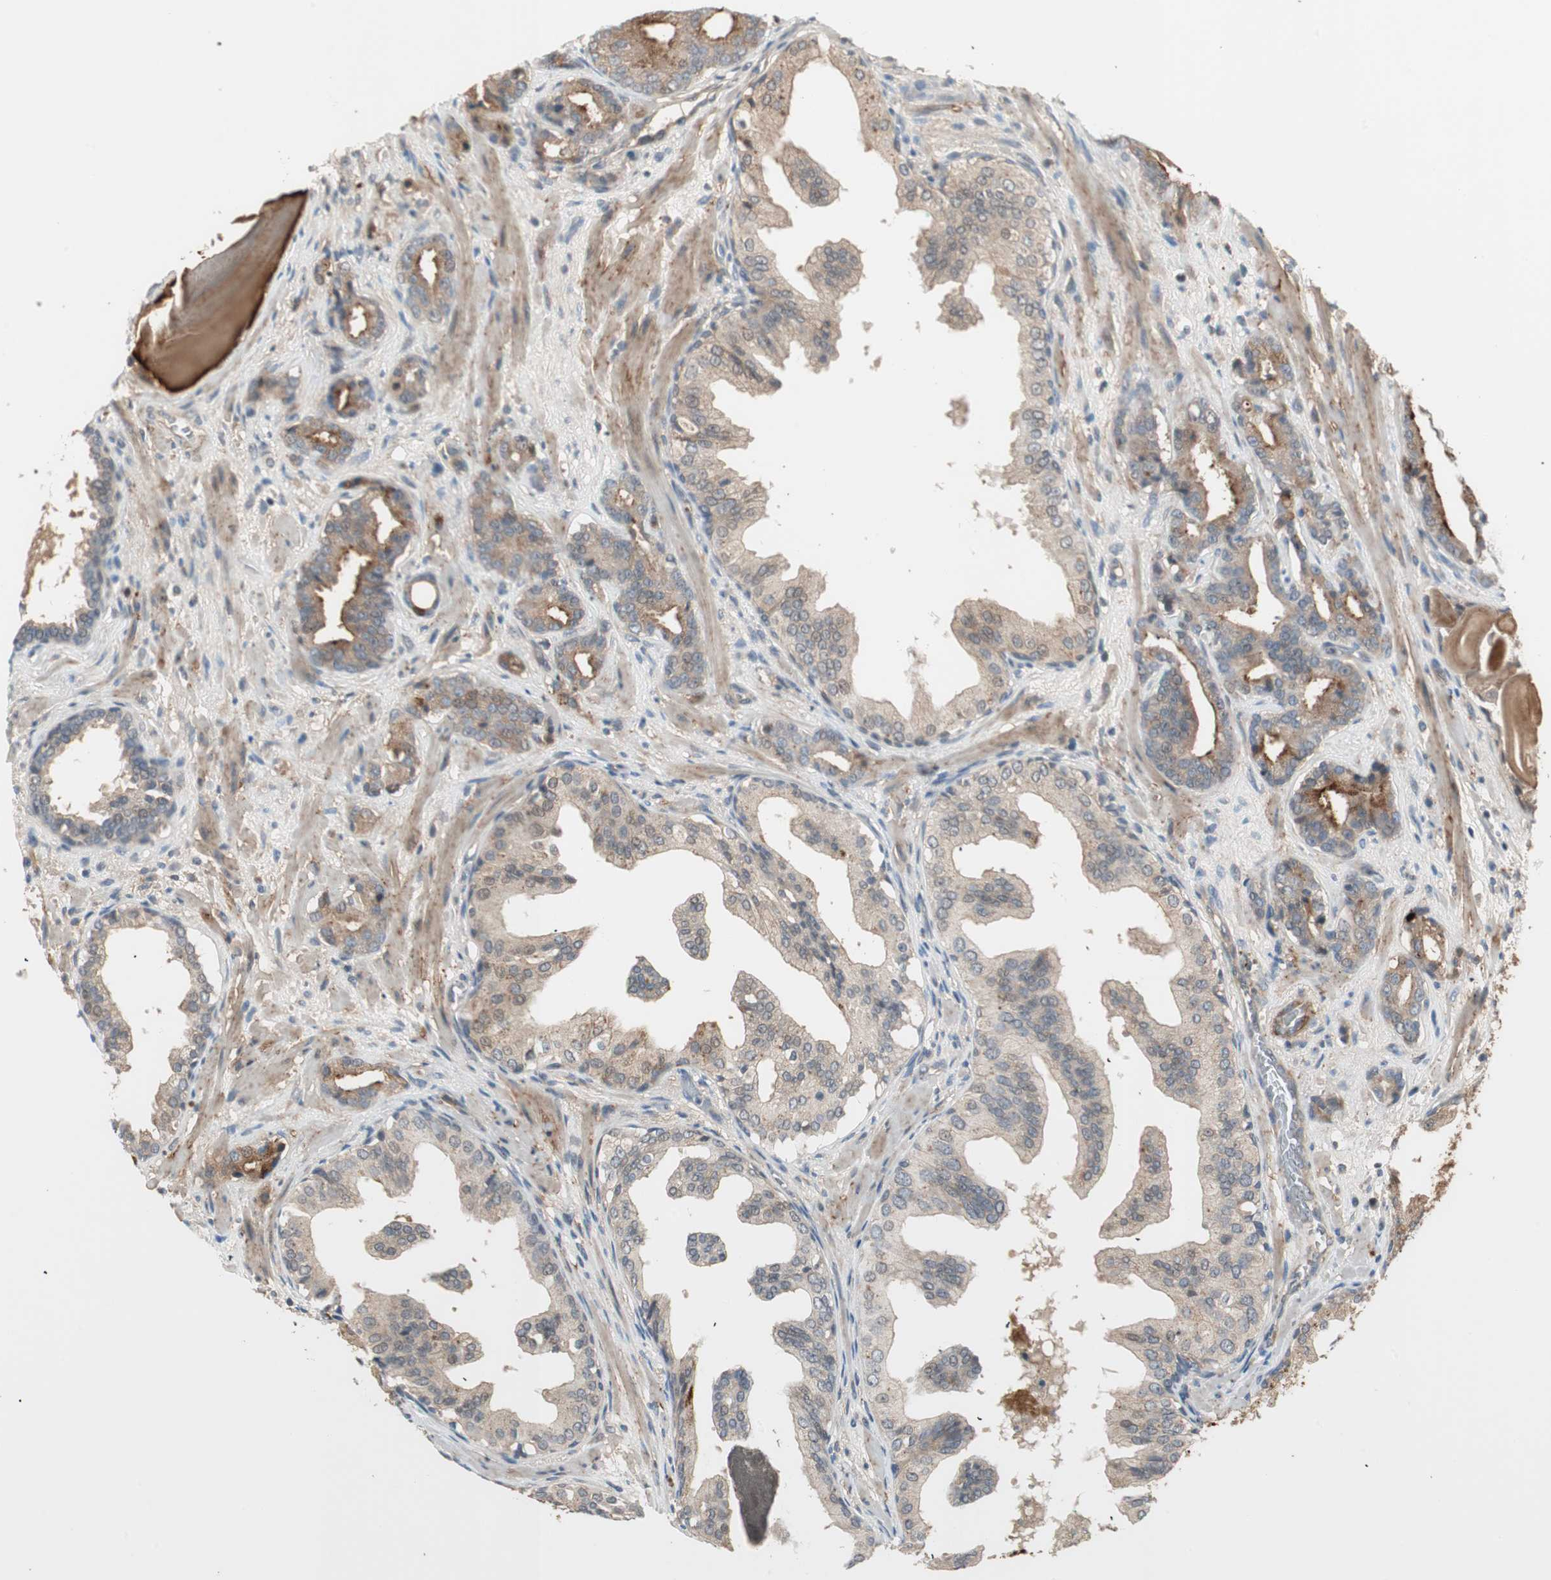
{"staining": {"intensity": "moderate", "quantity": "25%-75%", "location": "cytoplasmic/membranous"}, "tissue": "prostate cancer", "cell_type": "Tumor cells", "image_type": "cancer", "snomed": [{"axis": "morphology", "description": "Adenocarcinoma, Low grade"}, {"axis": "topography", "description": "Prostate"}], "caption": "The immunohistochemical stain labels moderate cytoplasmic/membranous expression in tumor cells of prostate cancer (low-grade adenocarcinoma) tissue.", "gene": "RNGTT", "patient": {"sex": "male", "age": 63}}